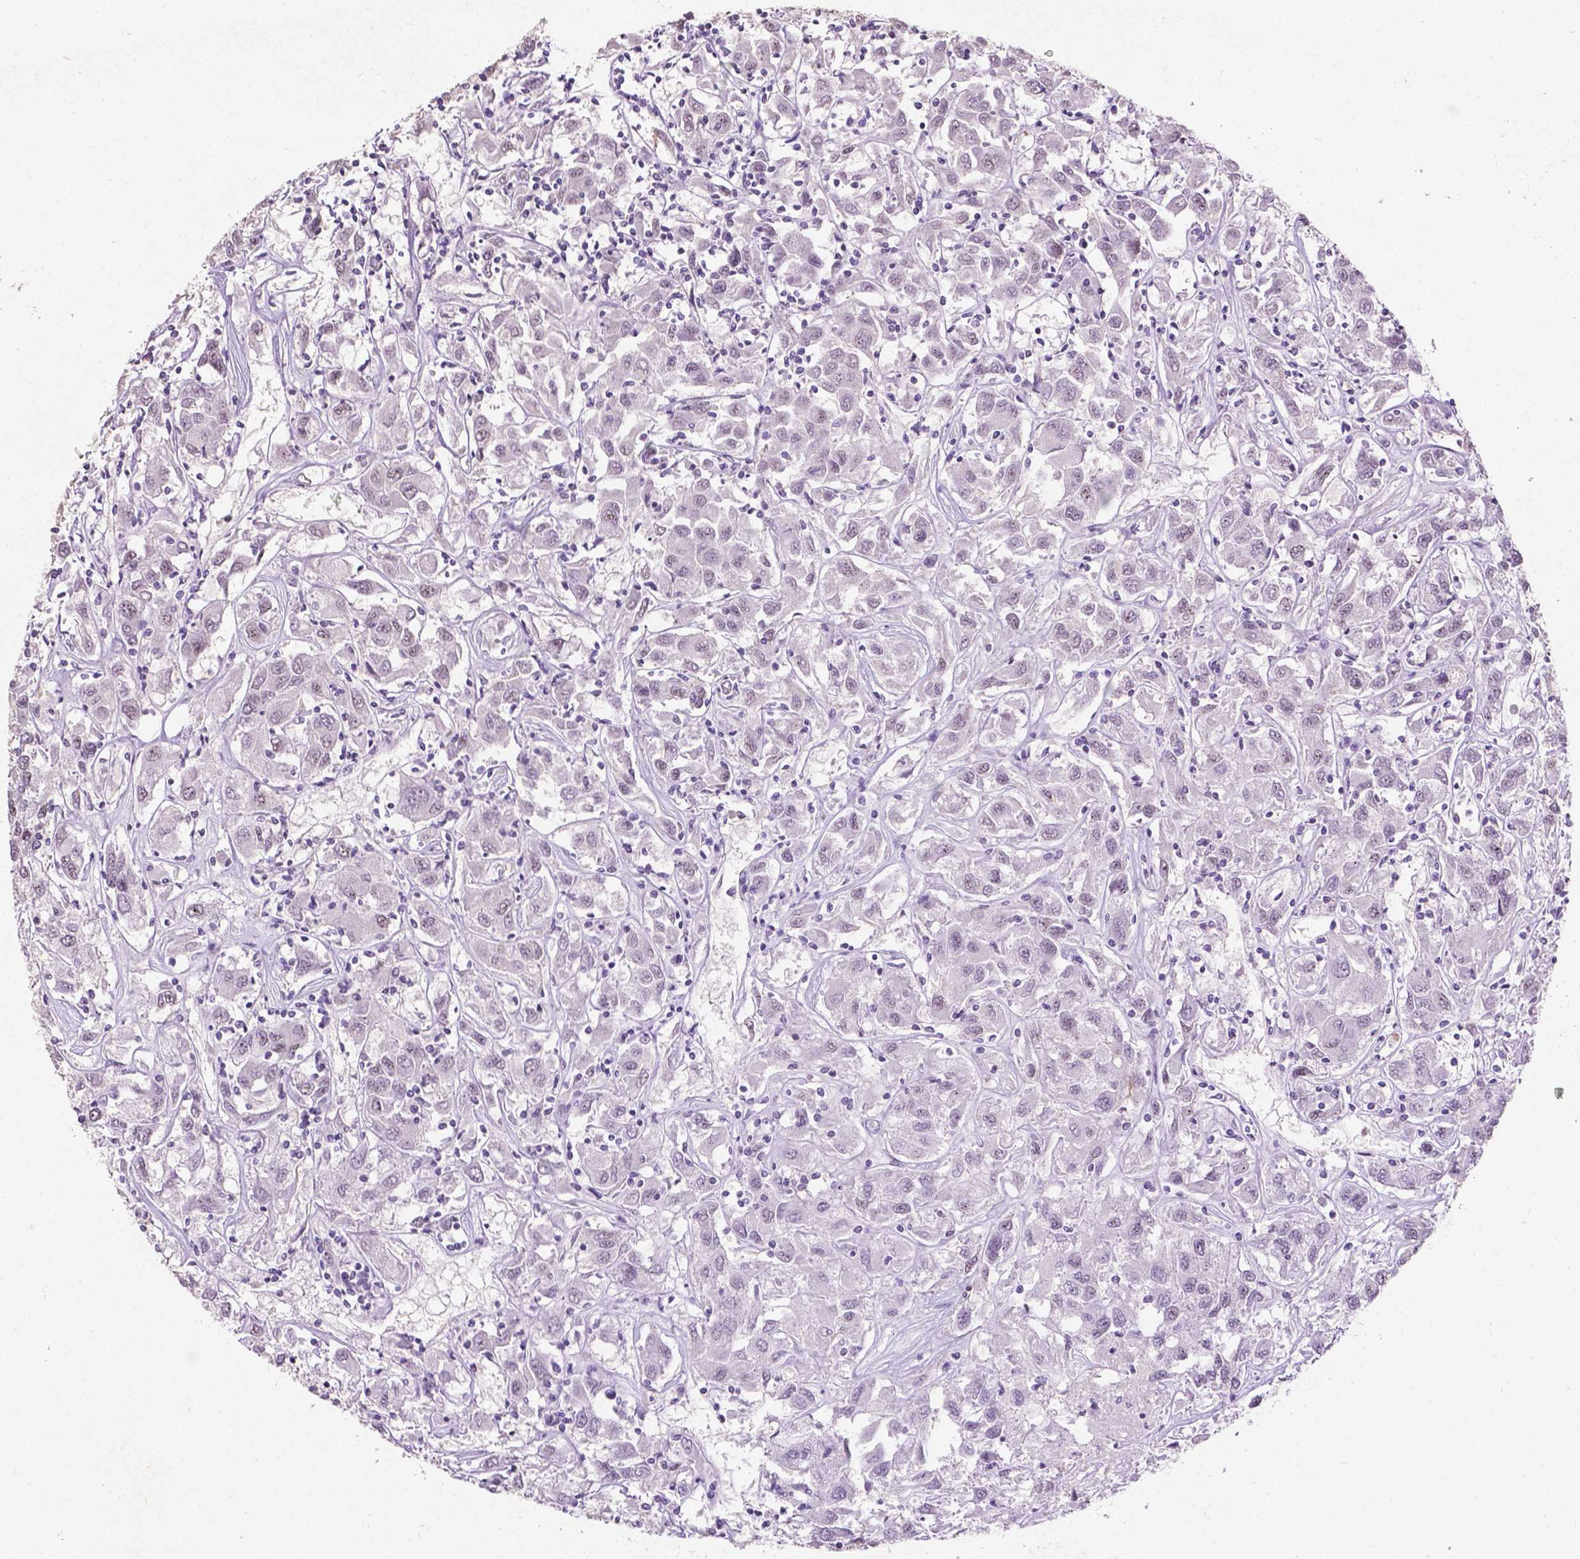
{"staining": {"intensity": "negative", "quantity": "none", "location": "none"}, "tissue": "renal cancer", "cell_type": "Tumor cells", "image_type": "cancer", "snomed": [{"axis": "morphology", "description": "Adenocarcinoma, NOS"}, {"axis": "topography", "description": "Kidney"}], "caption": "Immunohistochemistry micrograph of human adenocarcinoma (renal) stained for a protein (brown), which displays no staining in tumor cells.", "gene": "COIL", "patient": {"sex": "female", "age": 76}}